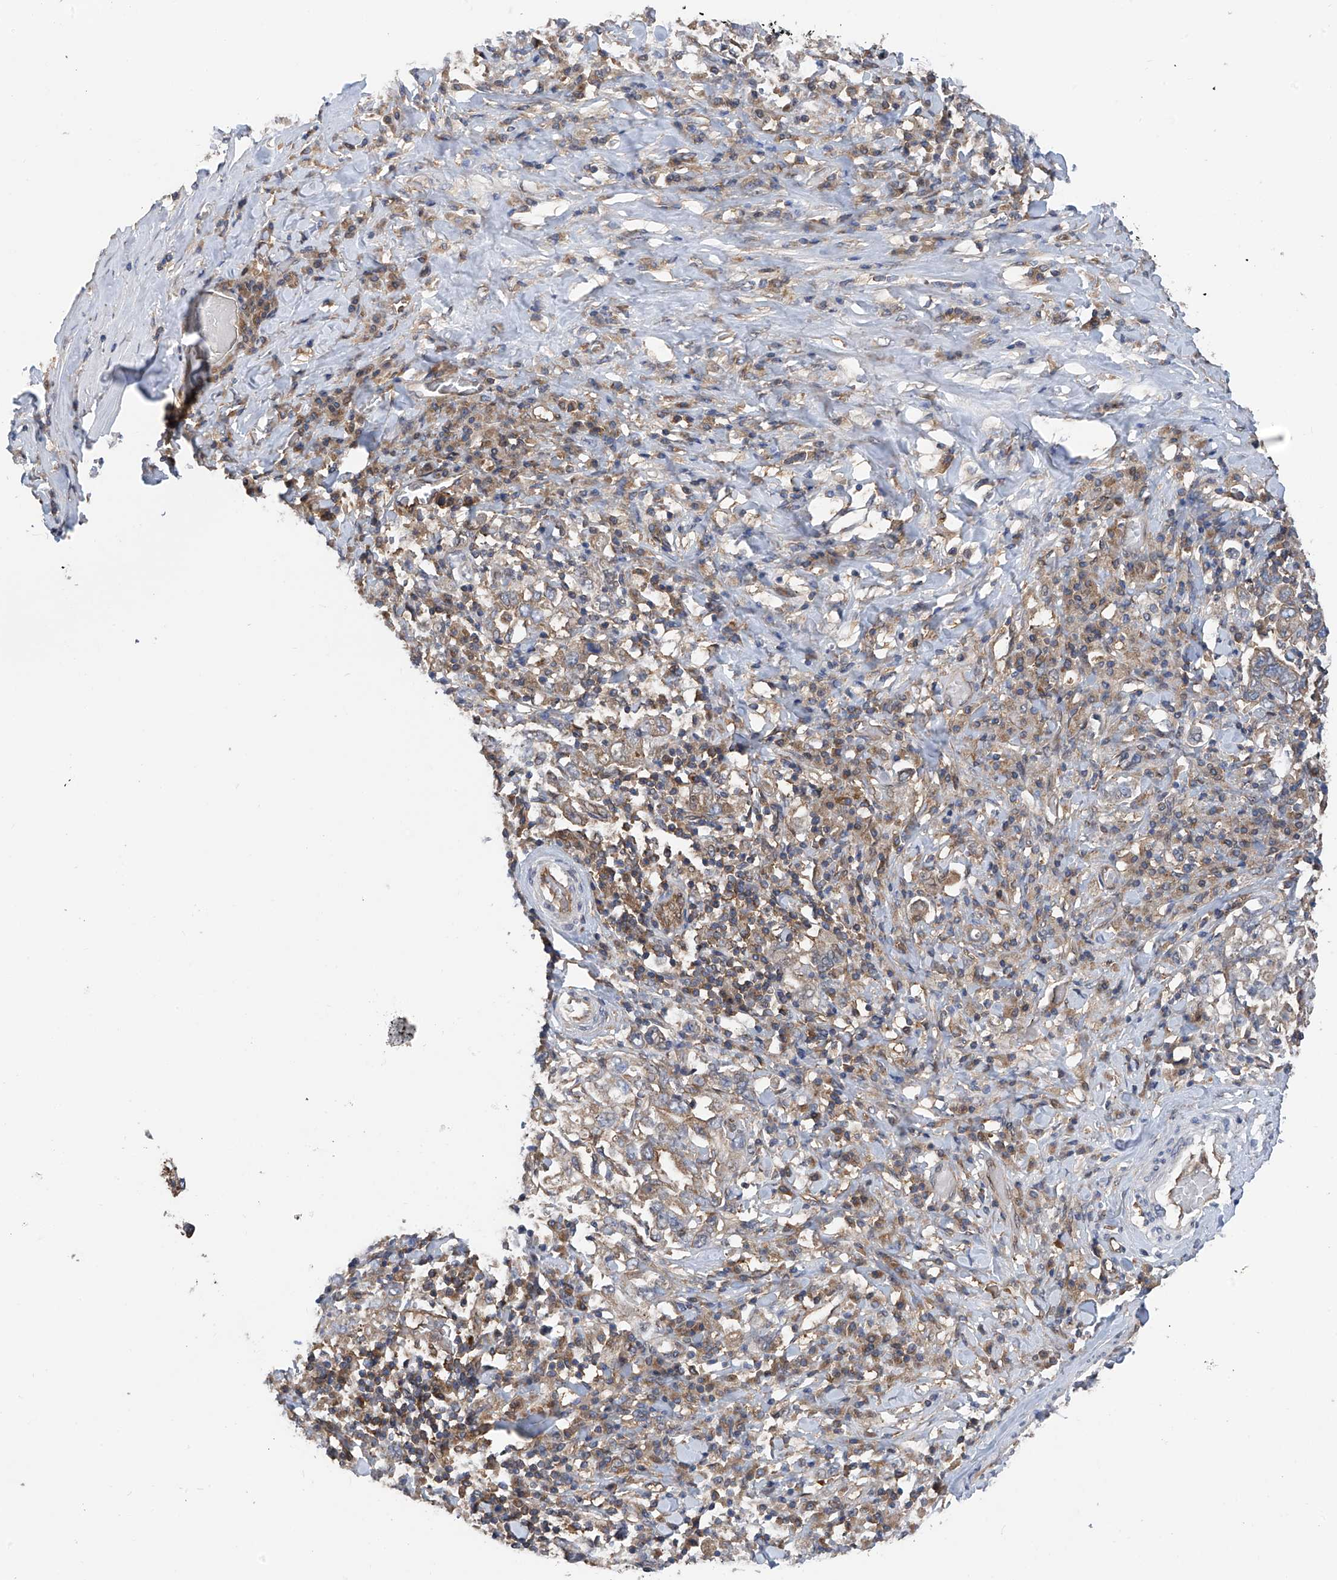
{"staining": {"intensity": "weak", "quantity": ">75%", "location": "cytoplasmic/membranous"}, "tissue": "stomach cancer", "cell_type": "Tumor cells", "image_type": "cancer", "snomed": [{"axis": "morphology", "description": "Adenocarcinoma, NOS"}, {"axis": "topography", "description": "Stomach, upper"}], "caption": "Immunohistochemical staining of human stomach adenocarcinoma displays low levels of weak cytoplasmic/membranous protein staining in approximately >75% of tumor cells.", "gene": "CHPF", "patient": {"sex": "male", "age": 62}}